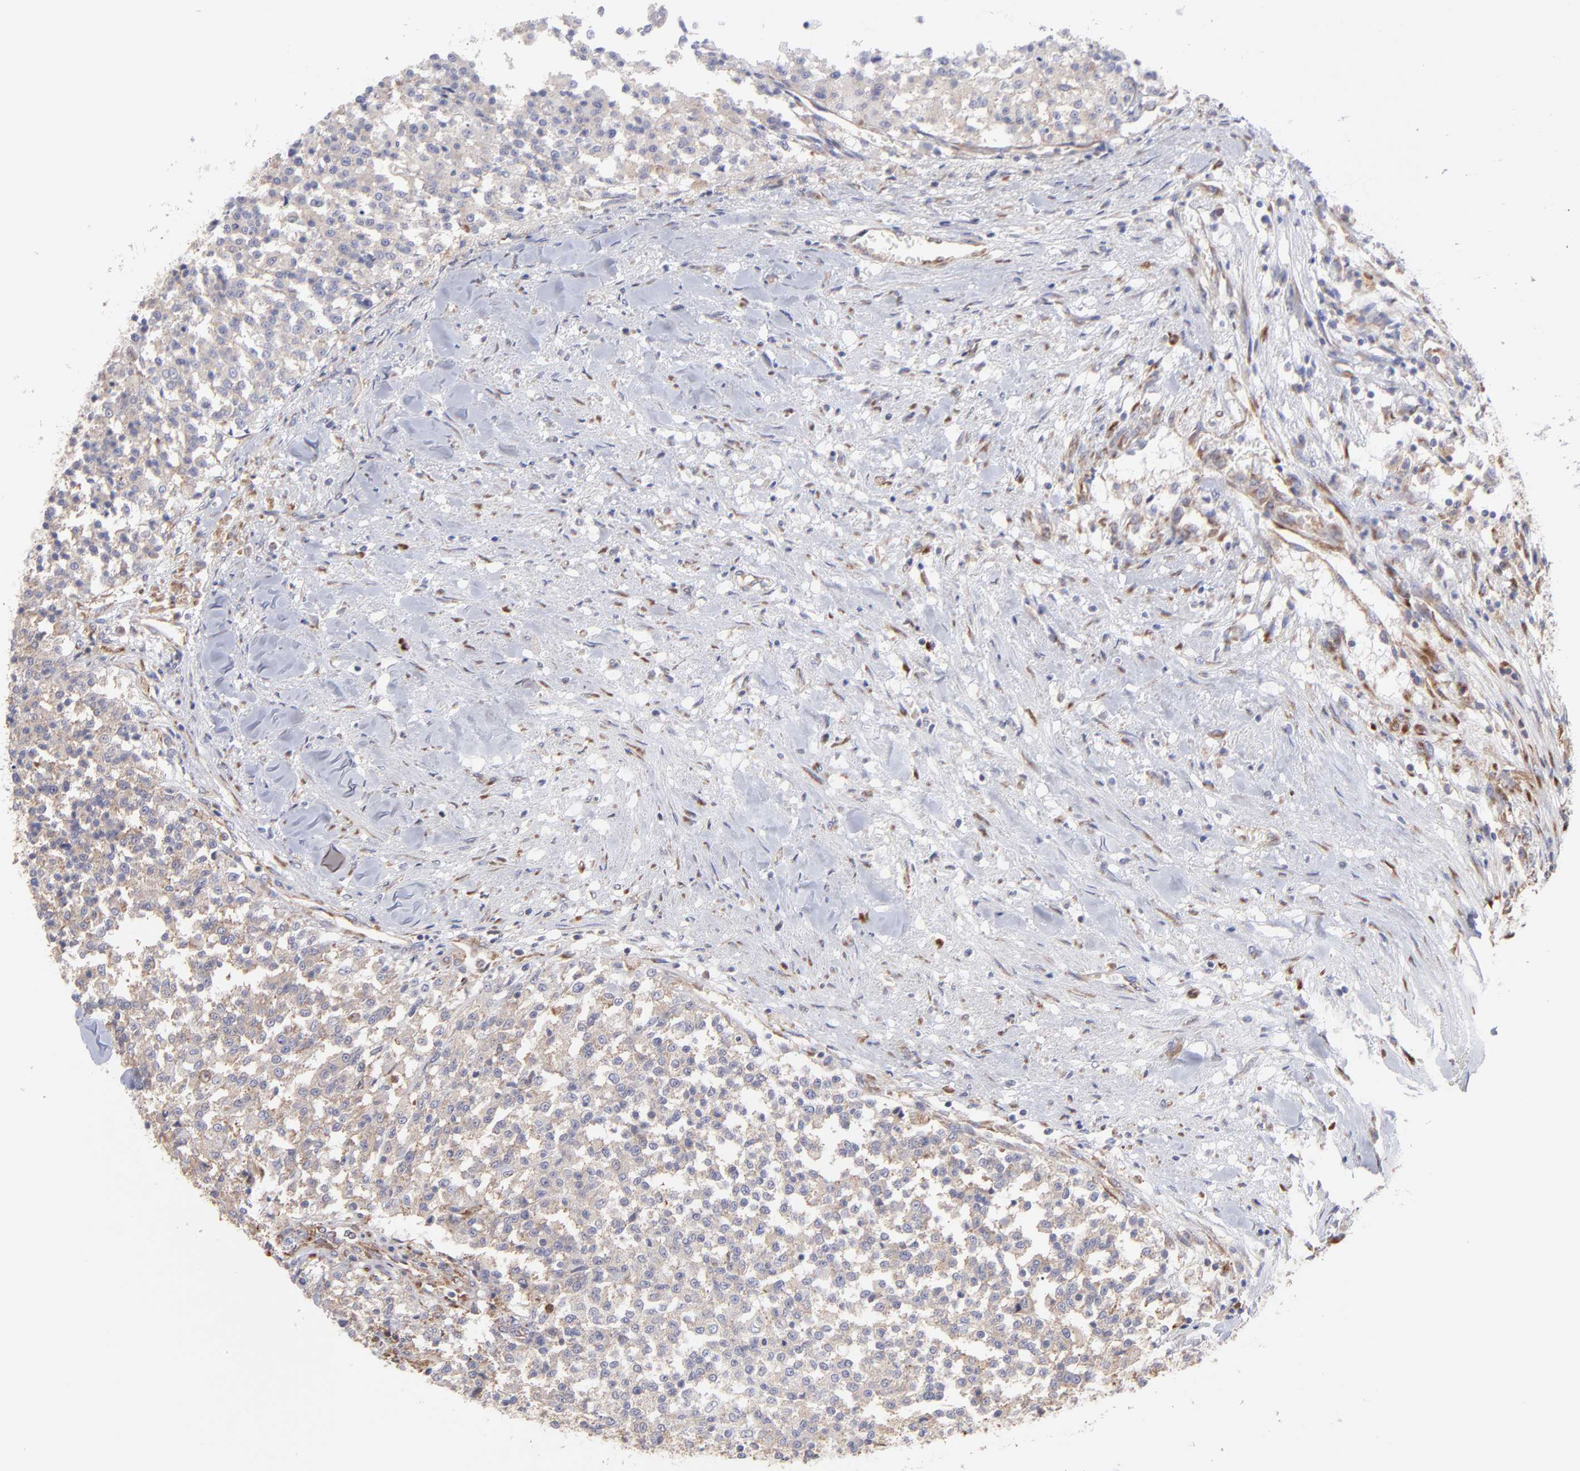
{"staining": {"intensity": "negative", "quantity": "none", "location": "none"}, "tissue": "testis cancer", "cell_type": "Tumor cells", "image_type": "cancer", "snomed": [{"axis": "morphology", "description": "Seminoma, NOS"}, {"axis": "topography", "description": "Testis"}], "caption": "Seminoma (testis) stained for a protein using immunohistochemistry exhibits no expression tumor cells.", "gene": "RPLP0", "patient": {"sex": "male", "age": 59}}